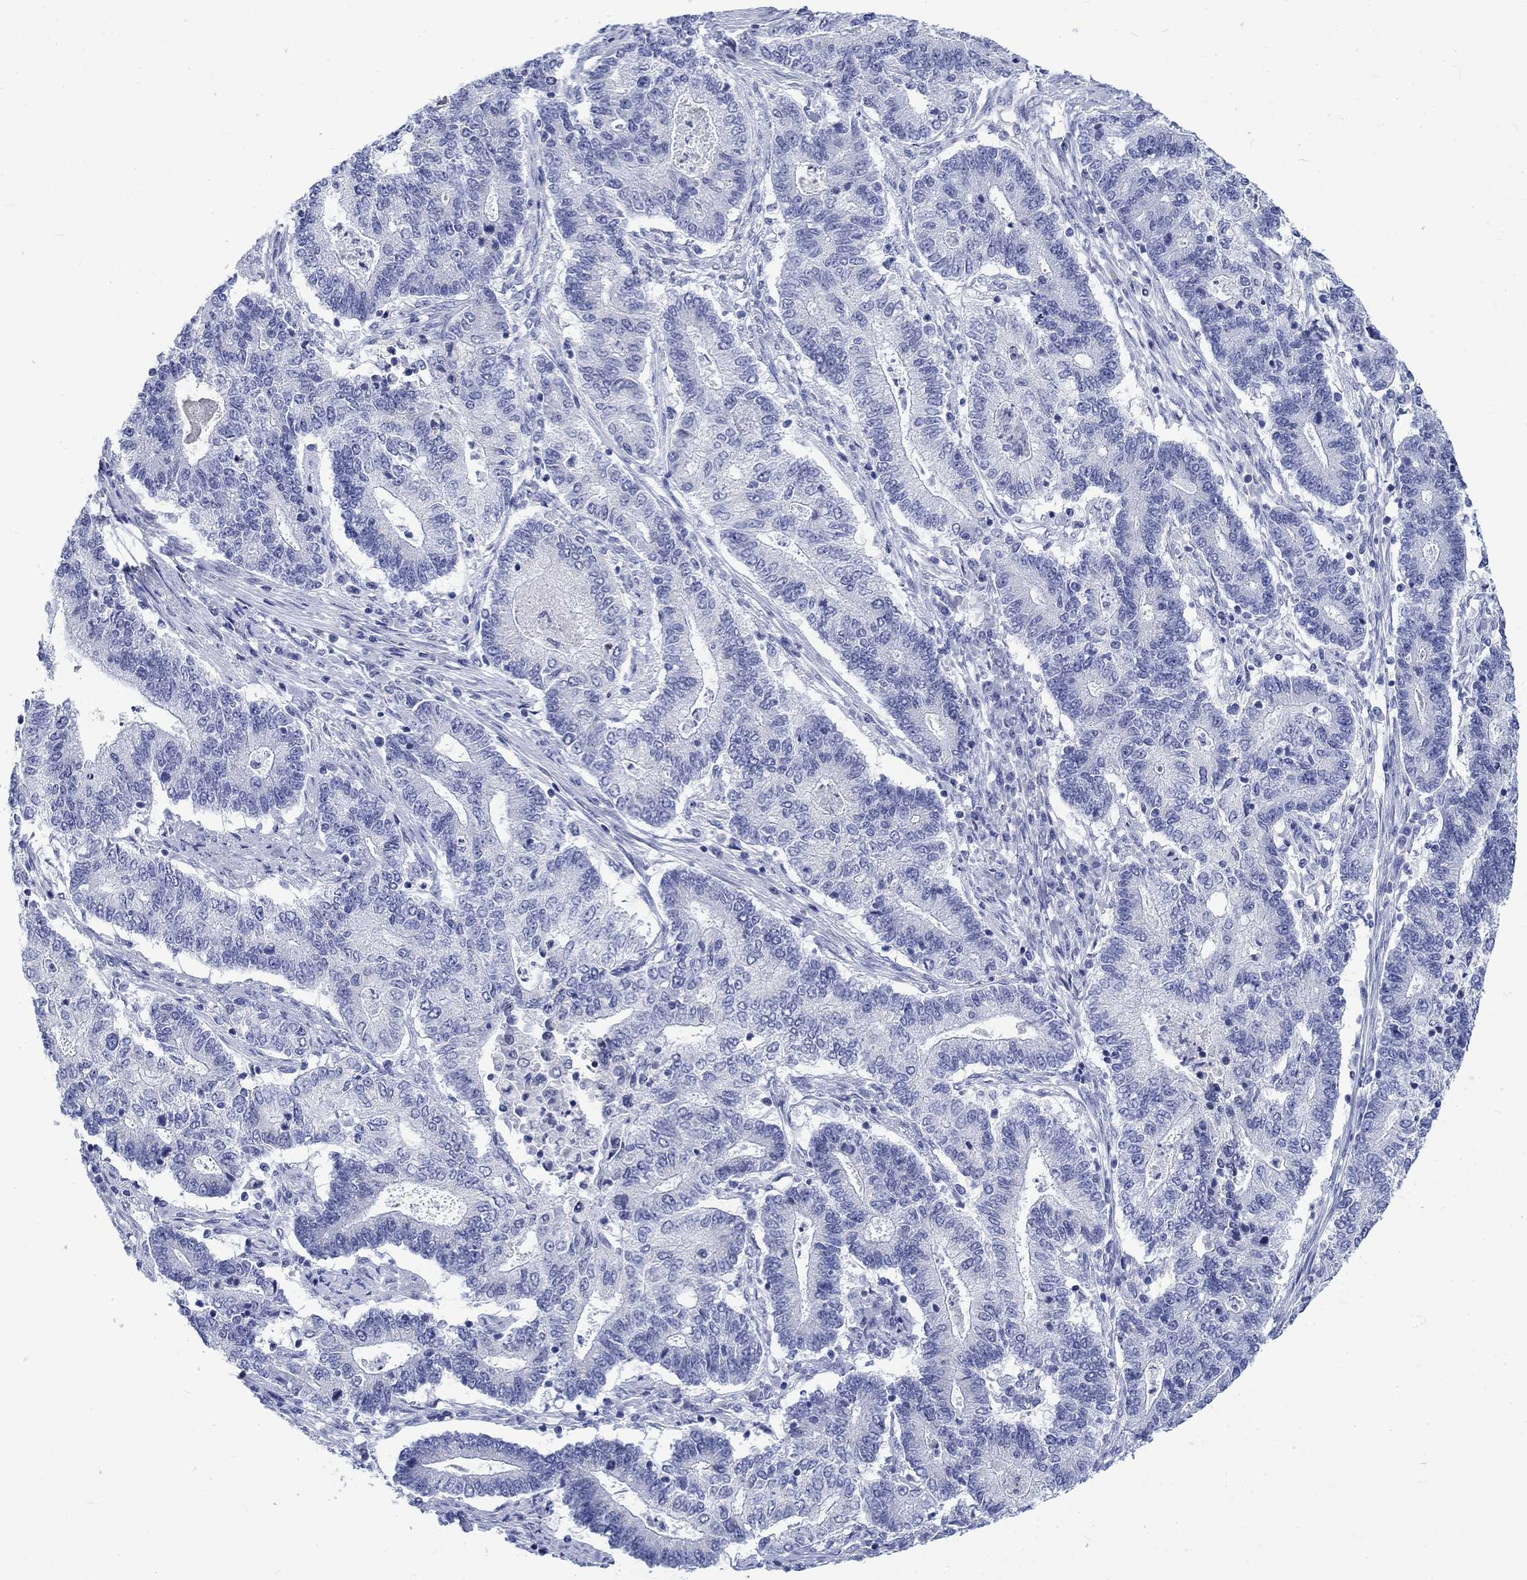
{"staining": {"intensity": "negative", "quantity": "none", "location": "none"}, "tissue": "endometrial cancer", "cell_type": "Tumor cells", "image_type": "cancer", "snomed": [{"axis": "morphology", "description": "Adenocarcinoma, NOS"}, {"axis": "topography", "description": "Uterus"}, {"axis": "topography", "description": "Endometrium"}], "caption": "DAB (3,3'-diaminobenzidine) immunohistochemical staining of endometrial cancer (adenocarcinoma) exhibits no significant expression in tumor cells.", "gene": "KRT76", "patient": {"sex": "female", "age": 54}}